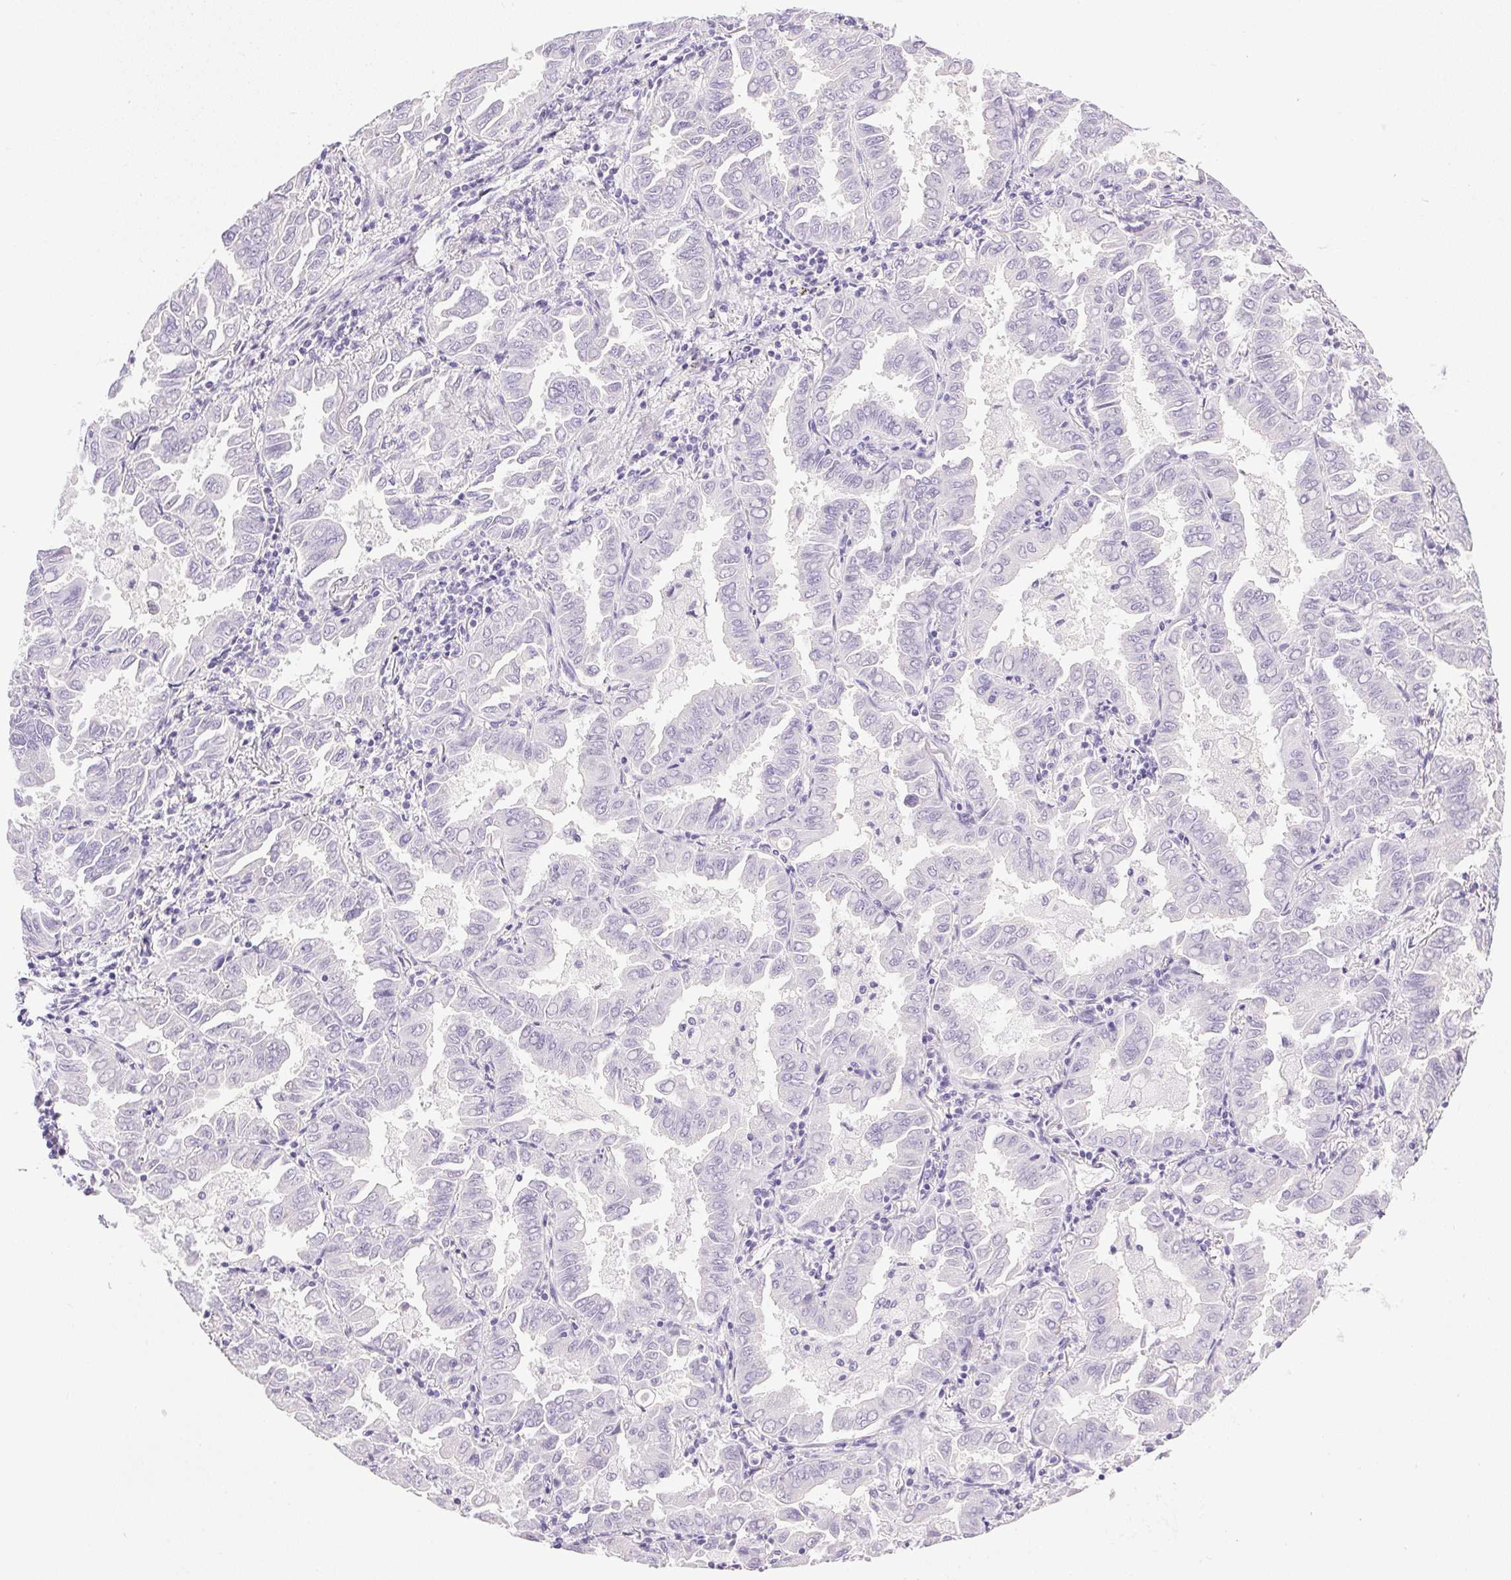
{"staining": {"intensity": "negative", "quantity": "none", "location": "none"}, "tissue": "lung cancer", "cell_type": "Tumor cells", "image_type": "cancer", "snomed": [{"axis": "morphology", "description": "Adenocarcinoma, NOS"}, {"axis": "topography", "description": "Lung"}], "caption": "DAB (3,3'-diaminobenzidine) immunohistochemical staining of human adenocarcinoma (lung) shows no significant positivity in tumor cells.", "gene": "ATP6V0A4", "patient": {"sex": "male", "age": 64}}